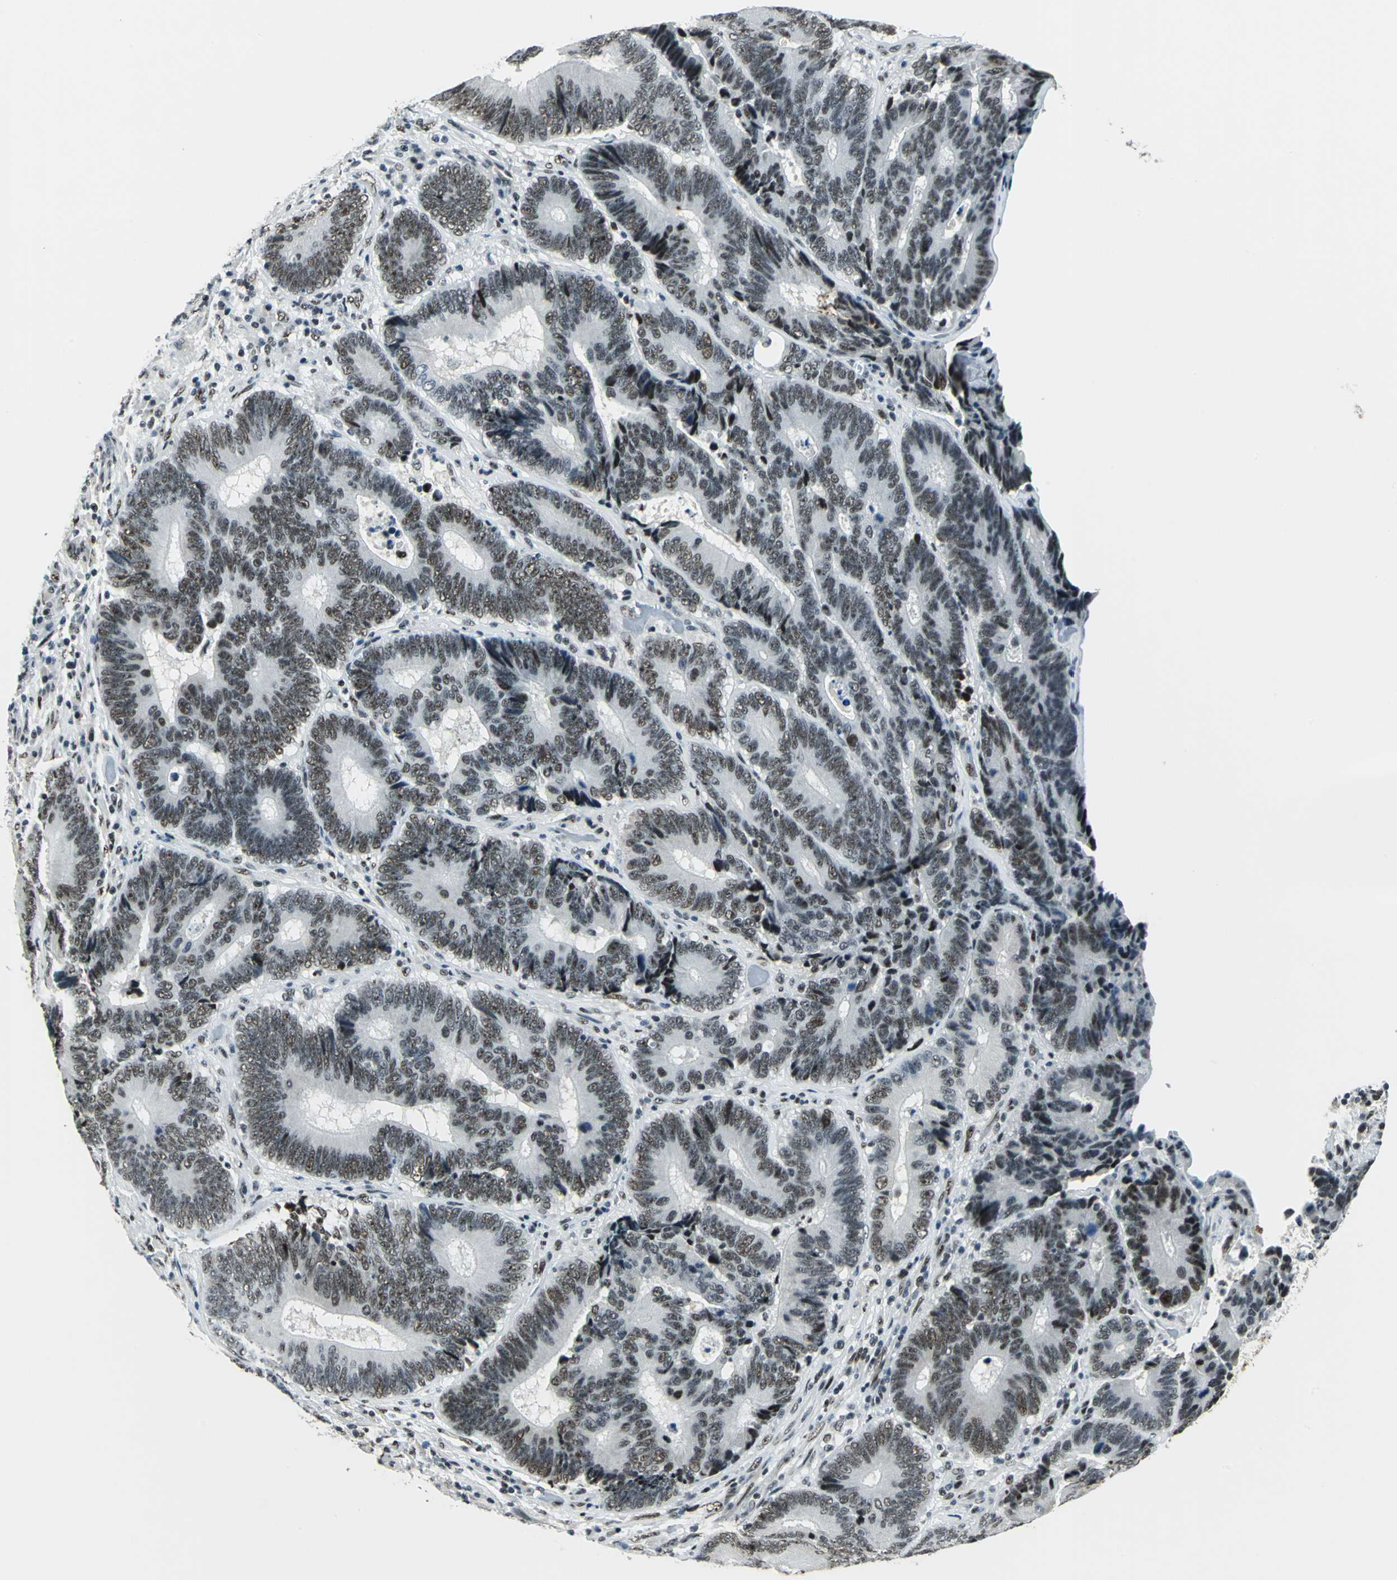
{"staining": {"intensity": "strong", "quantity": ">75%", "location": "nuclear"}, "tissue": "colorectal cancer", "cell_type": "Tumor cells", "image_type": "cancer", "snomed": [{"axis": "morphology", "description": "Adenocarcinoma, NOS"}, {"axis": "topography", "description": "Colon"}], "caption": "IHC of human colorectal cancer (adenocarcinoma) exhibits high levels of strong nuclear expression in approximately >75% of tumor cells. Immunohistochemistry stains the protein in brown and the nuclei are stained blue.", "gene": "KAT6B", "patient": {"sex": "female", "age": 78}}